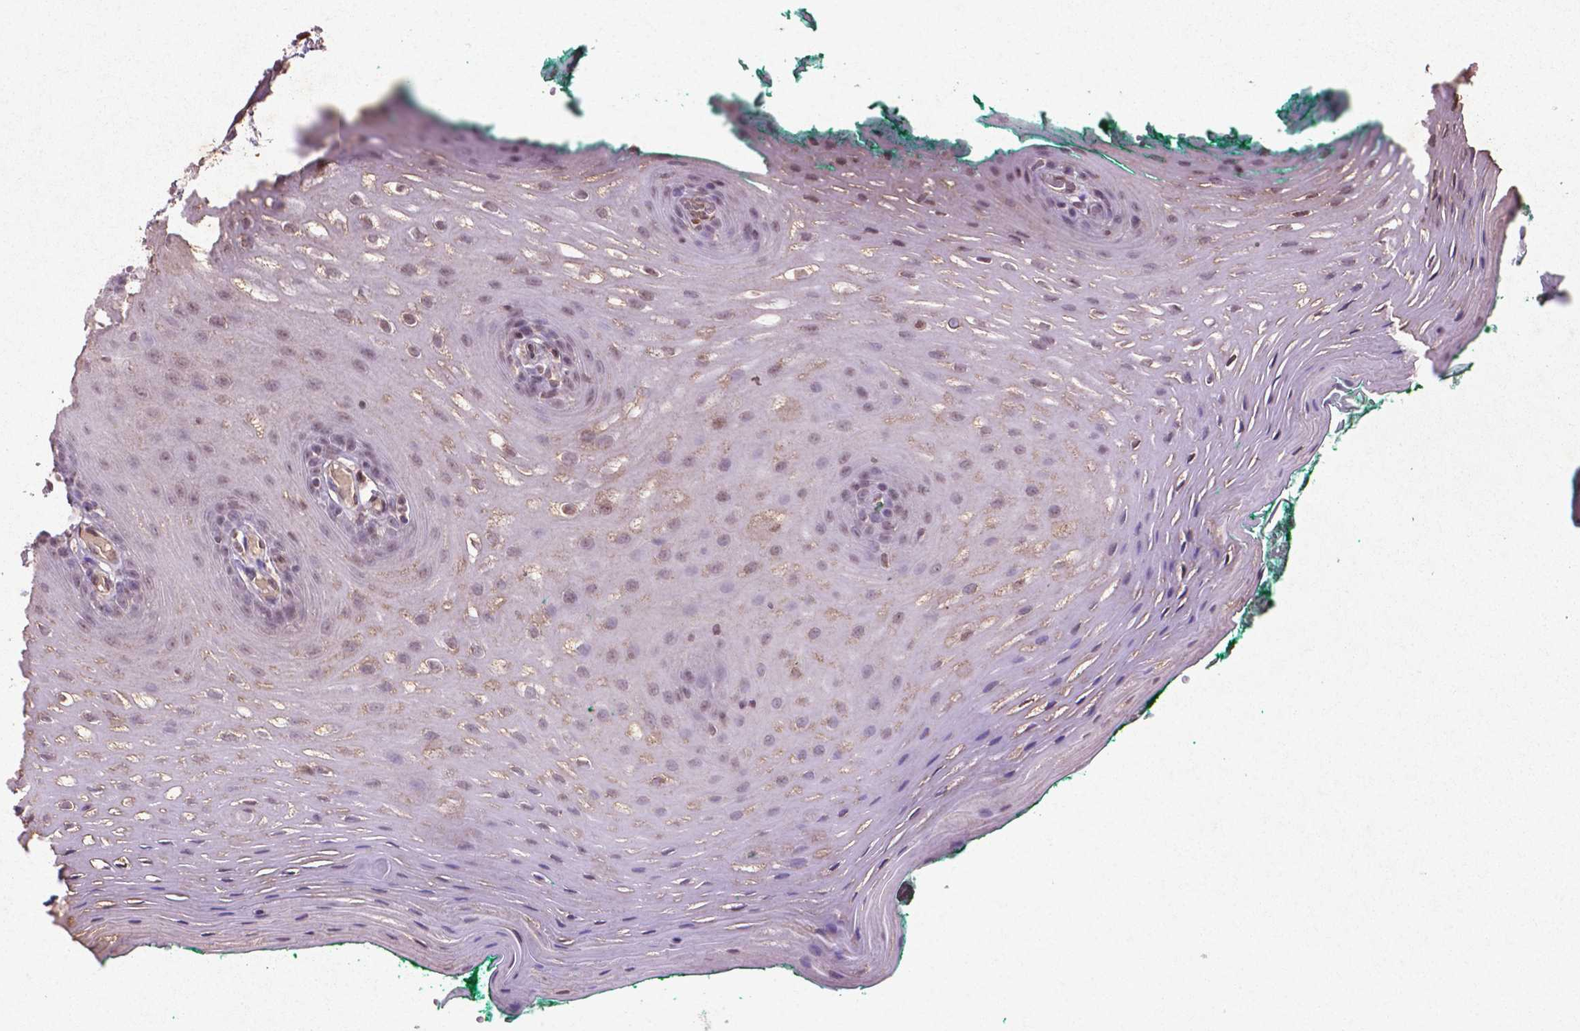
{"staining": {"intensity": "weak", "quantity": "<25%", "location": "cytoplasmic/membranous"}, "tissue": "oral mucosa", "cell_type": "Squamous epithelial cells", "image_type": "normal", "snomed": [{"axis": "morphology", "description": "Normal tissue, NOS"}, {"axis": "morphology", "description": "Squamous cell carcinoma, NOS"}, {"axis": "topography", "description": "Oral tissue"}, {"axis": "topography", "description": "Head-Neck"}], "caption": "Immunohistochemistry of unremarkable human oral mucosa displays no positivity in squamous epithelial cells. The staining was performed using DAB to visualize the protein expression in brown, while the nuclei were stained in blue with hematoxylin (Magnification: 20x).", "gene": "GLRX", "patient": {"sex": "male", "age": 78}}